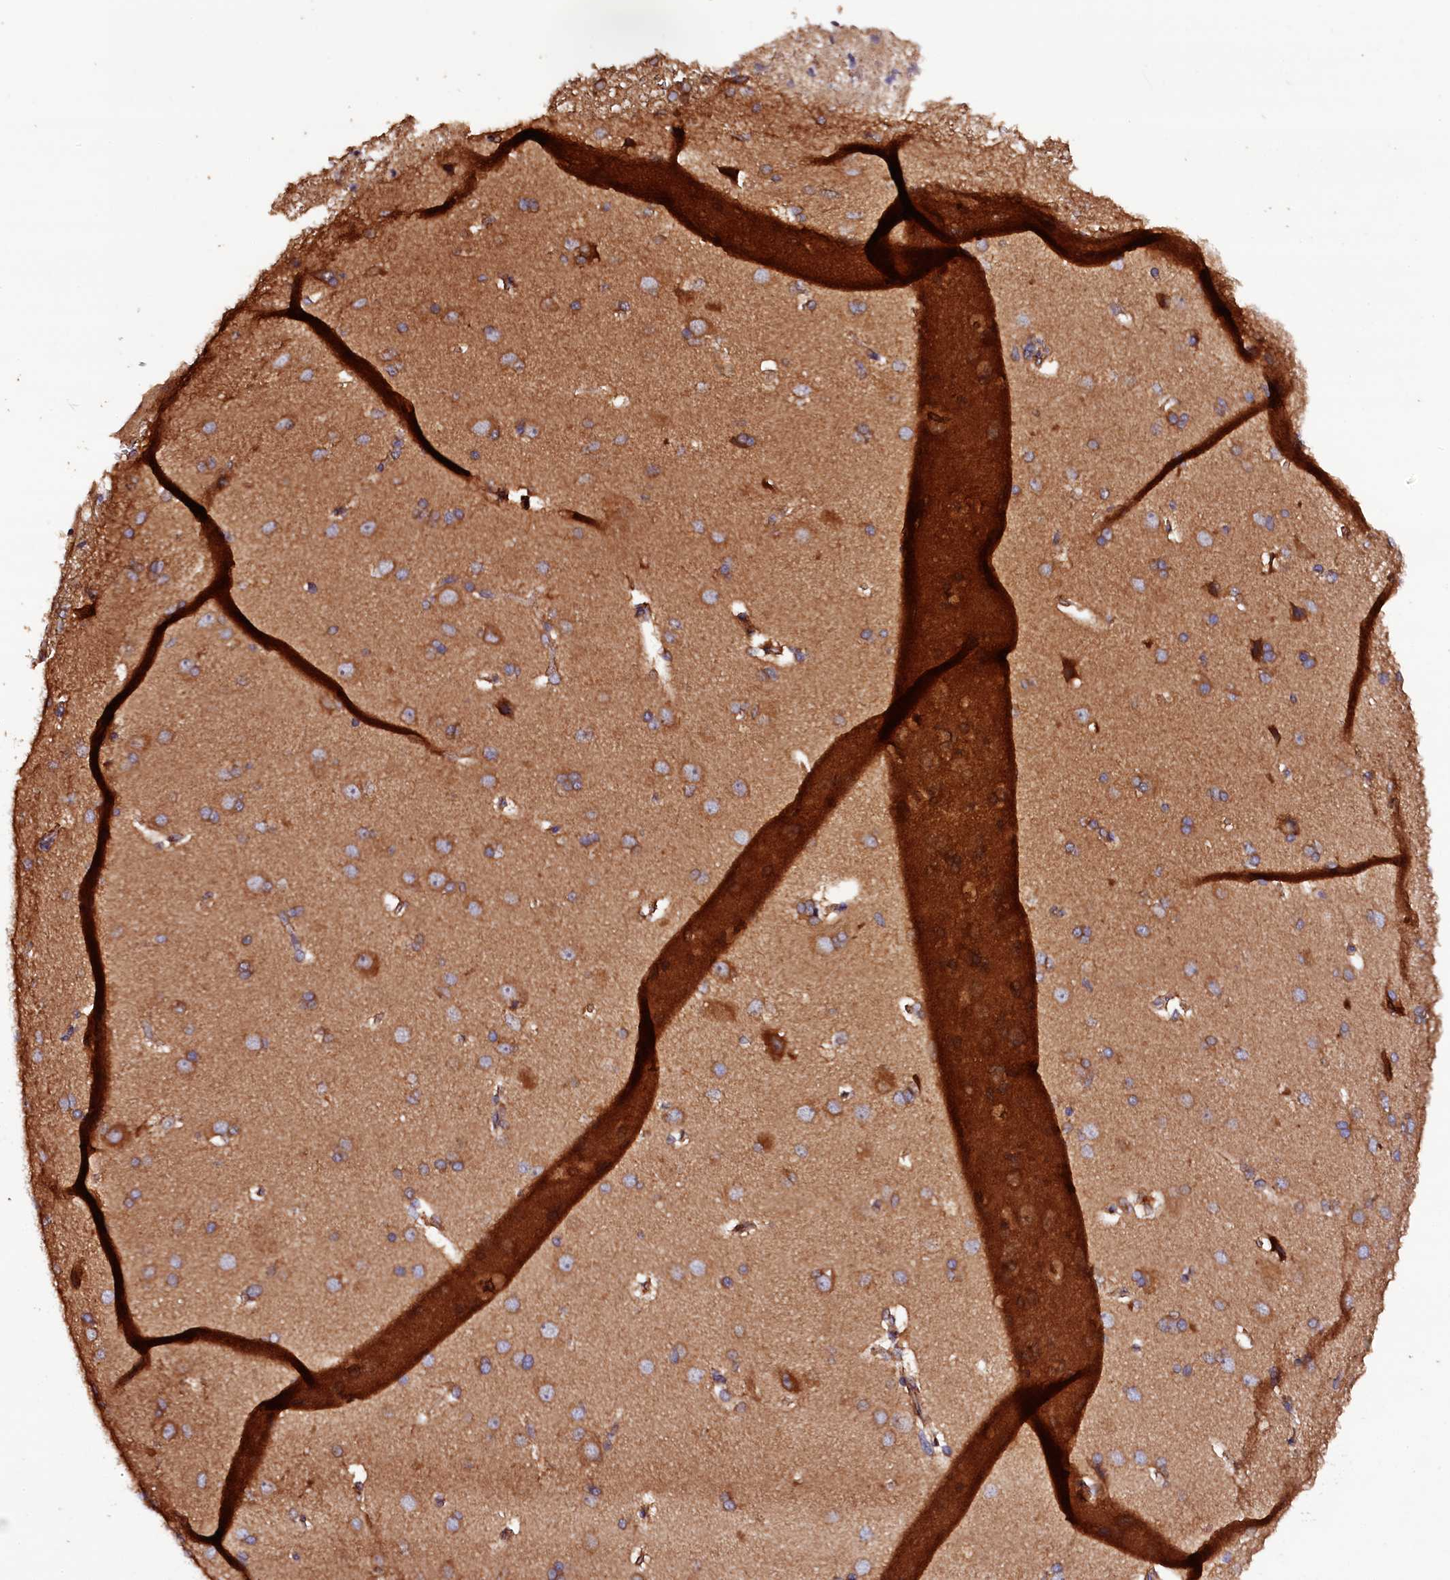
{"staining": {"intensity": "negative", "quantity": "none", "location": "none"}, "tissue": "cerebral cortex", "cell_type": "Endothelial cells", "image_type": "normal", "snomed": [{"axis": "morphology", "description": "Normal tissue, NOS"}, {"axis": "topography", "description": "Cerebral cortex"}], "caption": "Immunohistochemistry of benign human cerebral cortex displays no expression in endothelial cells.", "gene": "KLC2", "patient": {"sex": "male", "age": 62}}